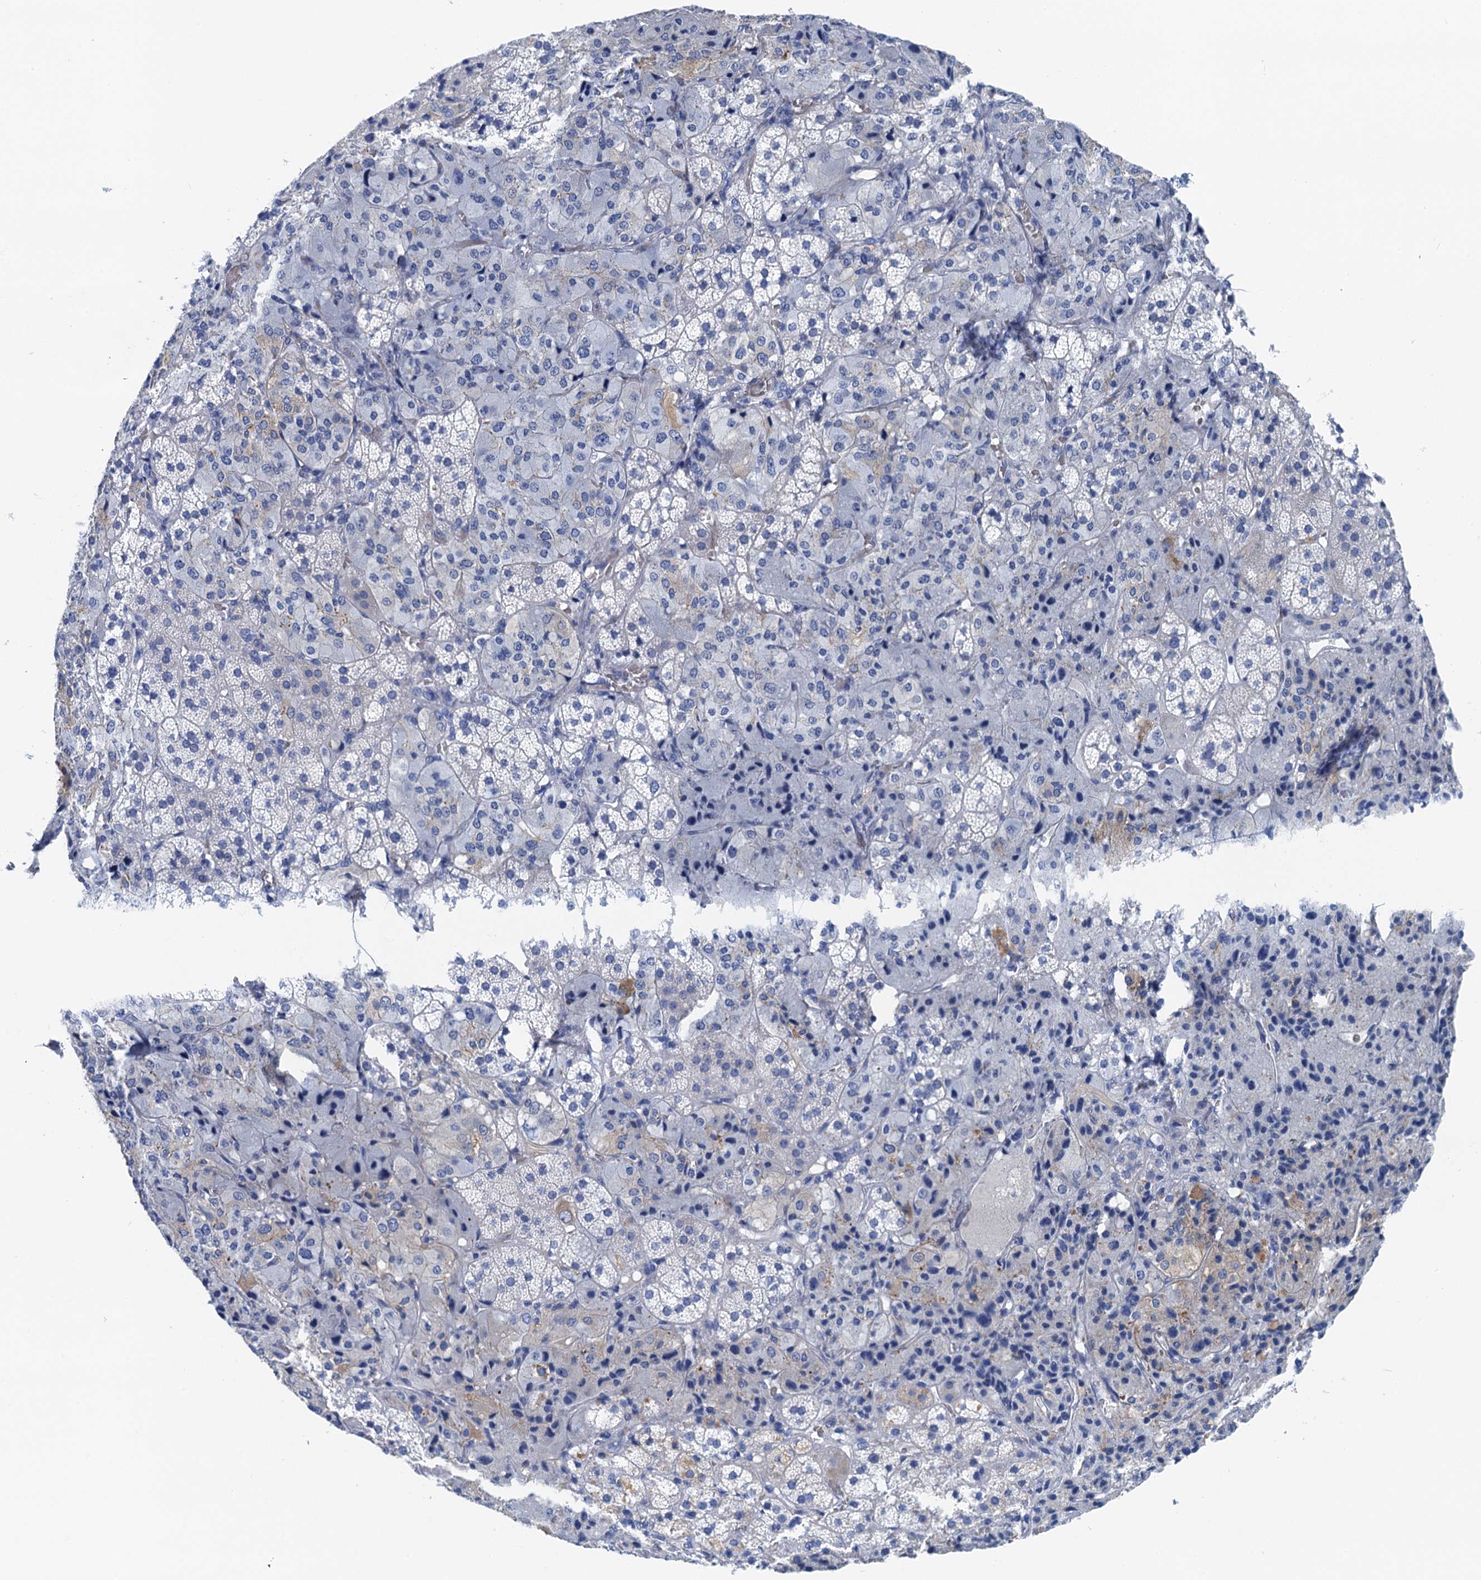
{"staining": {"intensity": "negative", "quantity": "none", "location": "none"}, "tissue": "adrenal gland", "cell_type": "Glandular cells", "image_type": "normal", "snomed": [{"axis": "morphology", "description": "Normal tissue, NOS"}, {"axis": "topography", "description": "Adrenal gland"}], "caption": "Immunohistochemistry micrograph of normal adrenal gland stained for a protein (brown), which exhibits no expression in glandular cells. (DAB immunohistochemistry with hematoxylin counter stain).", "gene": "NLRP10", "patient": {"sex": "female", "age": 44}}